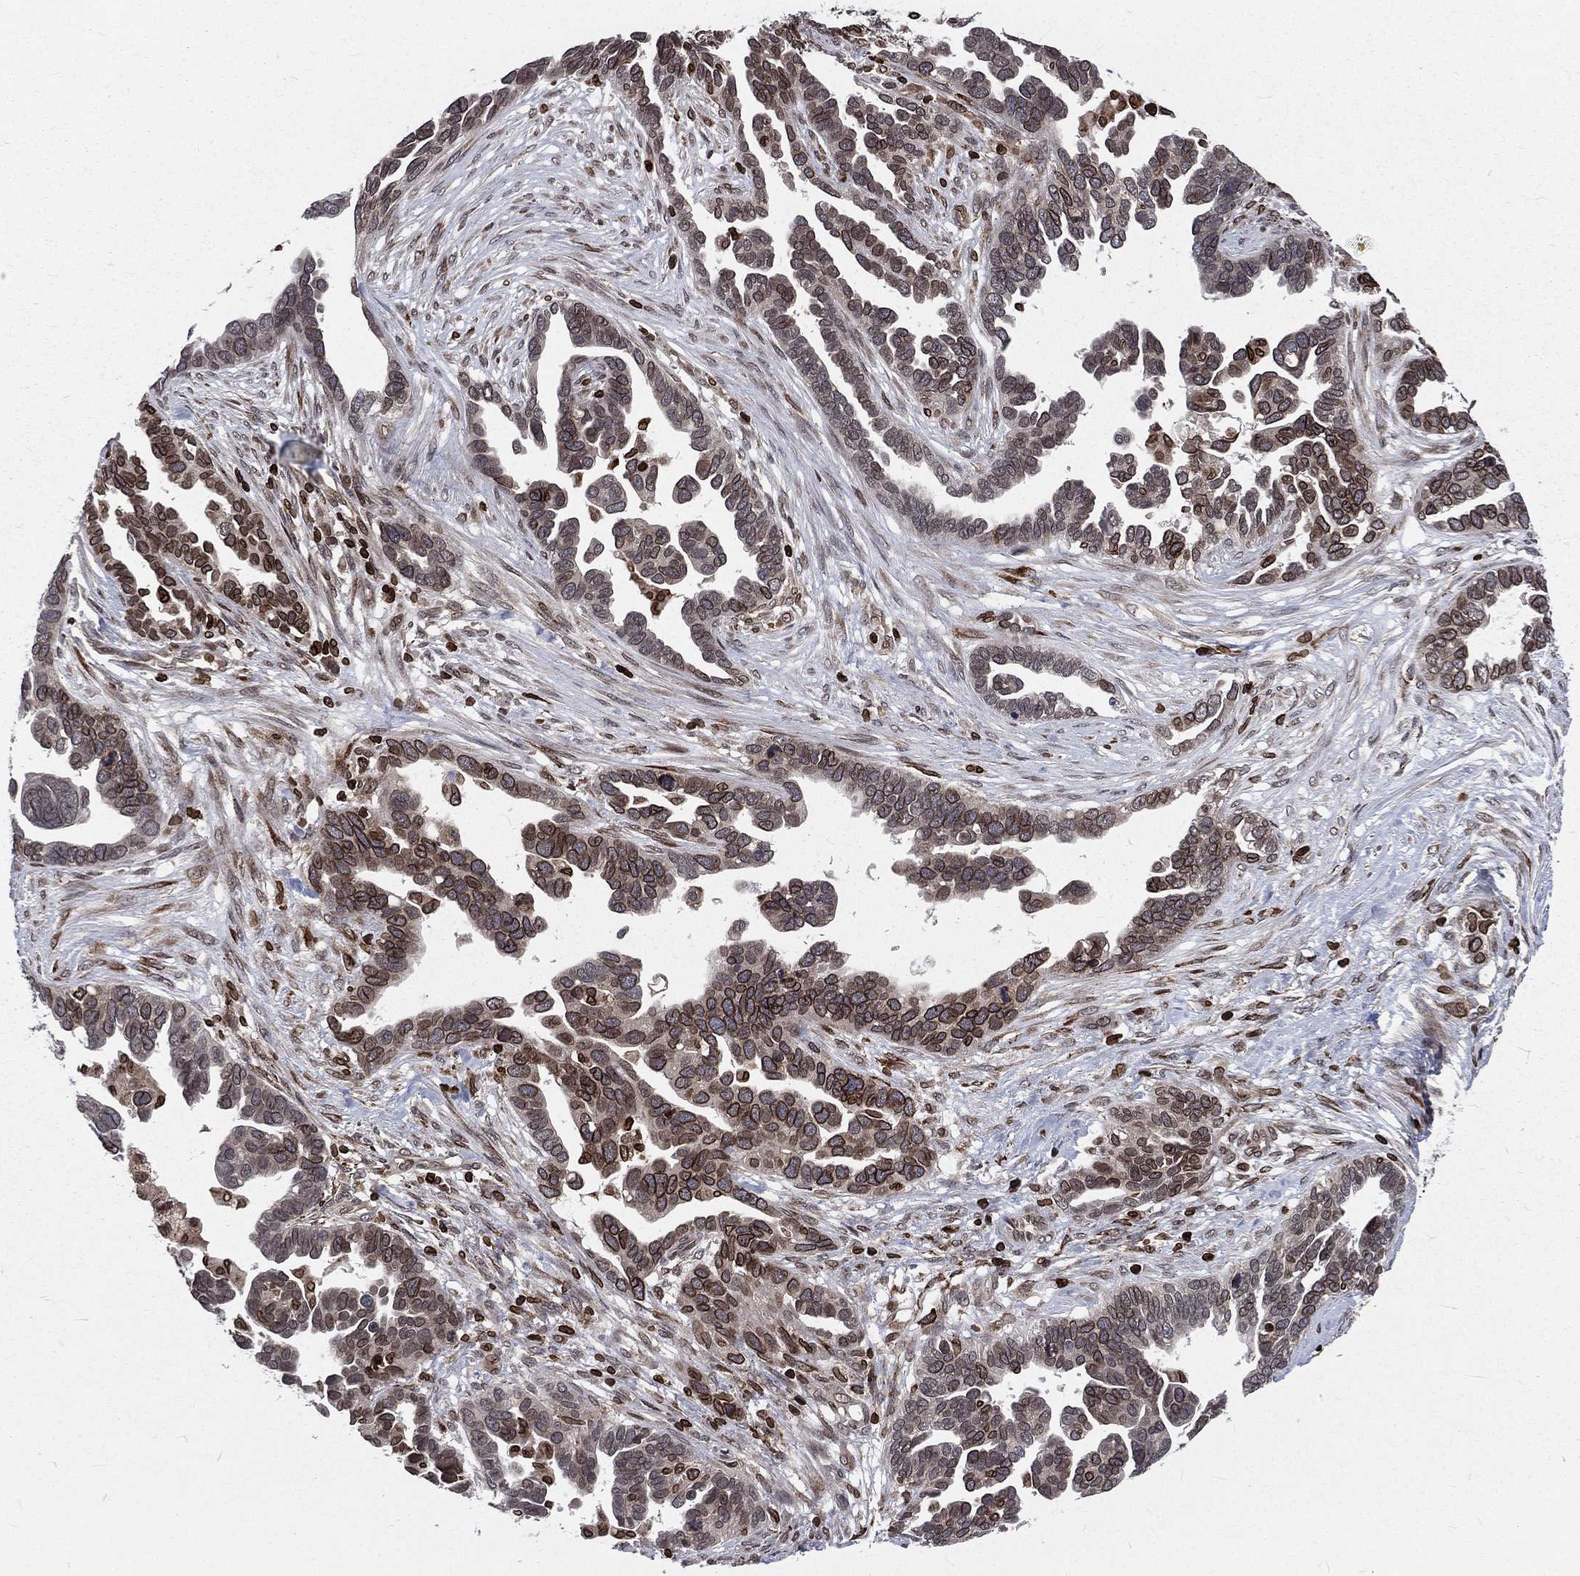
{"staining": {"intensity": "strong", "quantity": "25%-75%", "location": "cytoplasmic/membranous,nuclear"}, "tissue": "ovarian cancer", "cell_type": "Tumor cells", "image_type": "cancer", "snomed": [{"axis": "morphology", "description": "Cystadenocarcinoma, serous, NOS"}, {"axis": "topography", "description": "Ovary"}], "caption": "Immunohistochemistry histopathology image of ovarian serous cystadenocarcinoma stained for a protein (brown), which demonstrates high levels of strong cytoplasmic/membranous and nuclear positivity in approximately 25%-75% of tumor cells.", "gene": "LBR", "patient": {"sex": "female", "age": 54}}